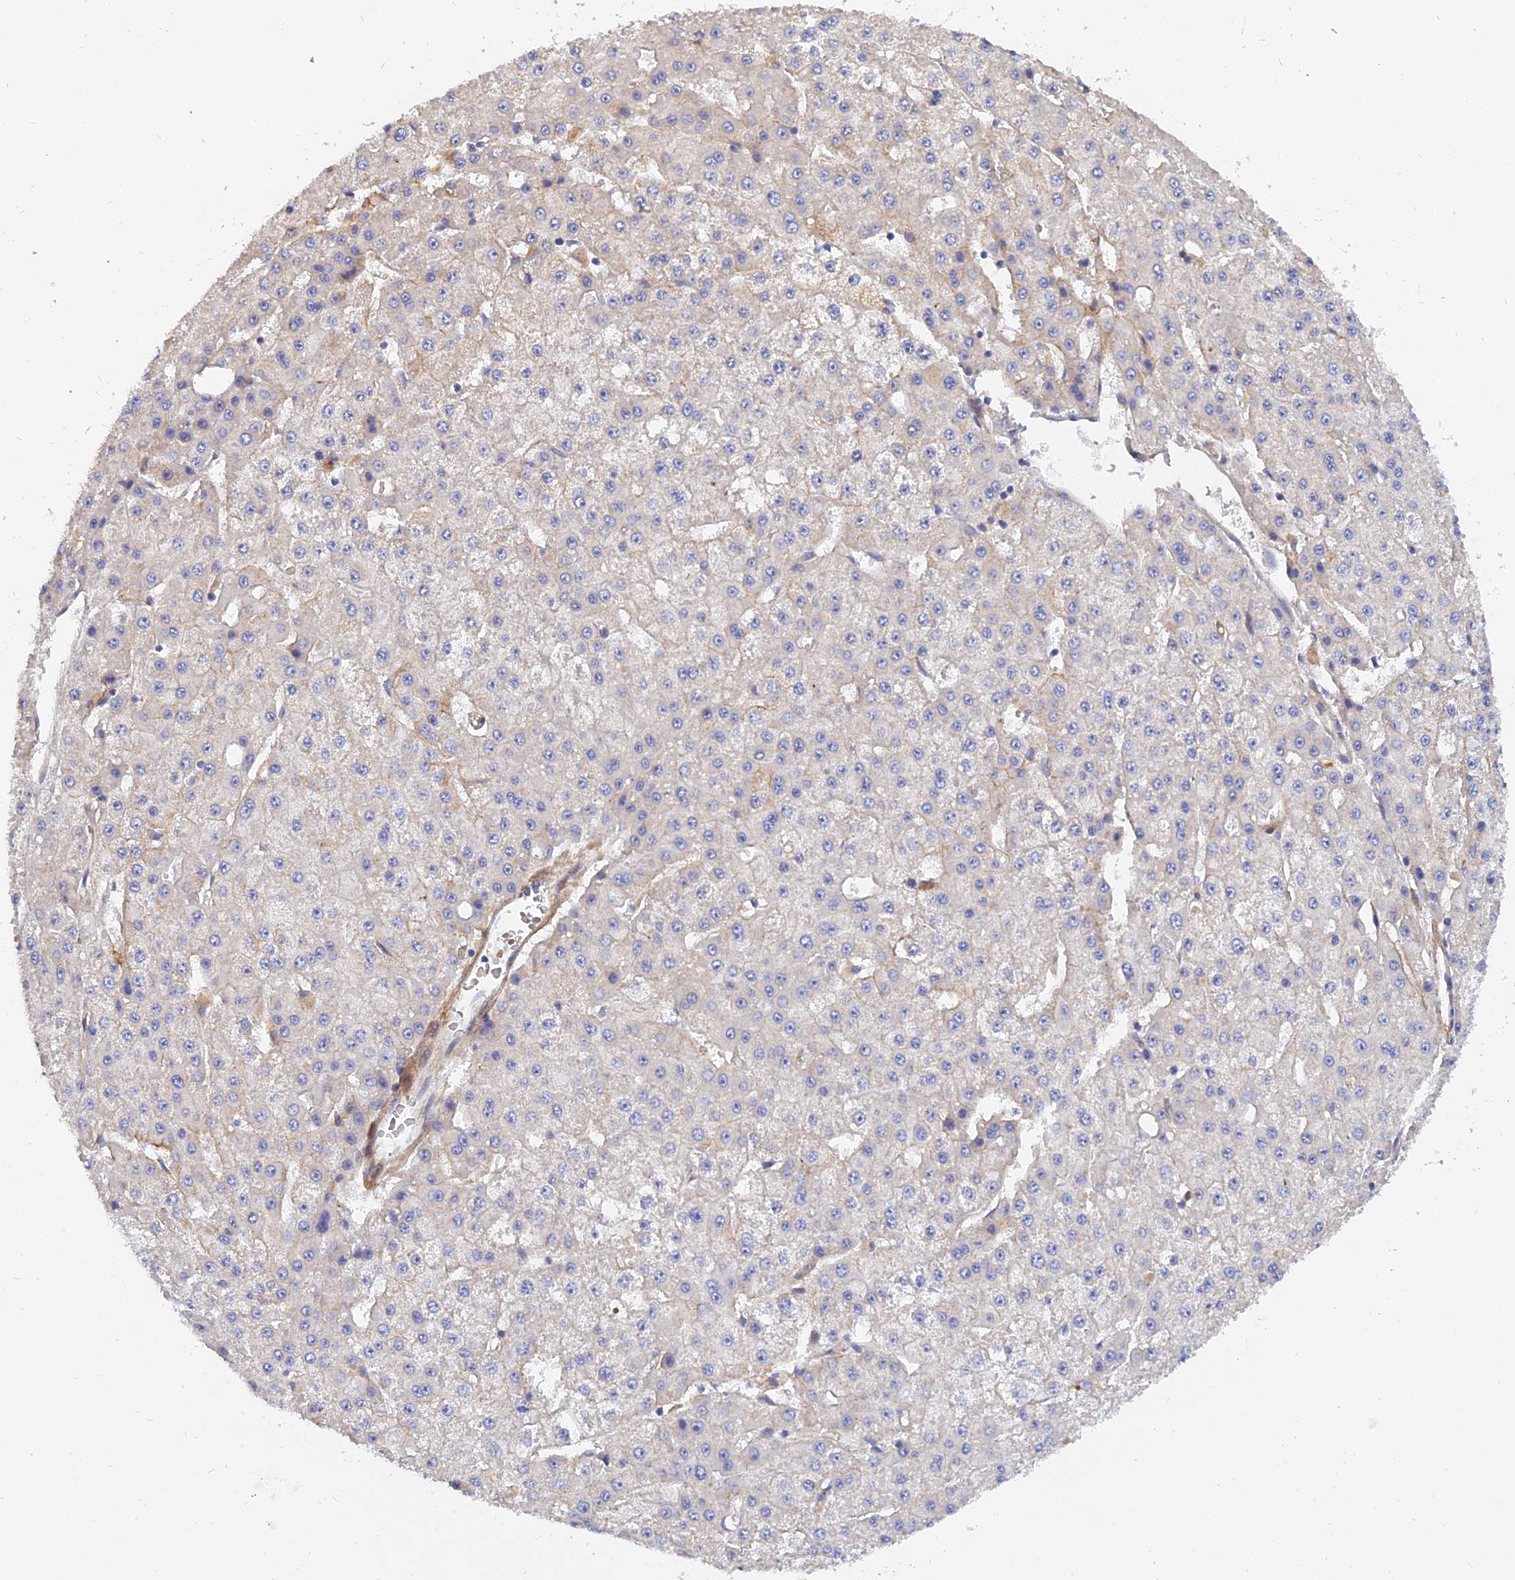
{"staining": {"intensity": "negative", "quantity": "none", "location": "none"}, "tissue": "liver cancer", "cell_type": "Tumor cells", "image_type": "cancer", "snomed": [{"axis": "morphology", "description": "Carcinoma, Hepatocellular, NOS"}, {"axis": "topography", "description": "Liver"}], "caption": "Histopathology image shows no significant protein staining in tumor cells of liver cancer. (DAB IHC visualized using brightfield microscopy, high magnification).", "gene": "MRPL35", "patient": {"sex": "male", "age": 47}}